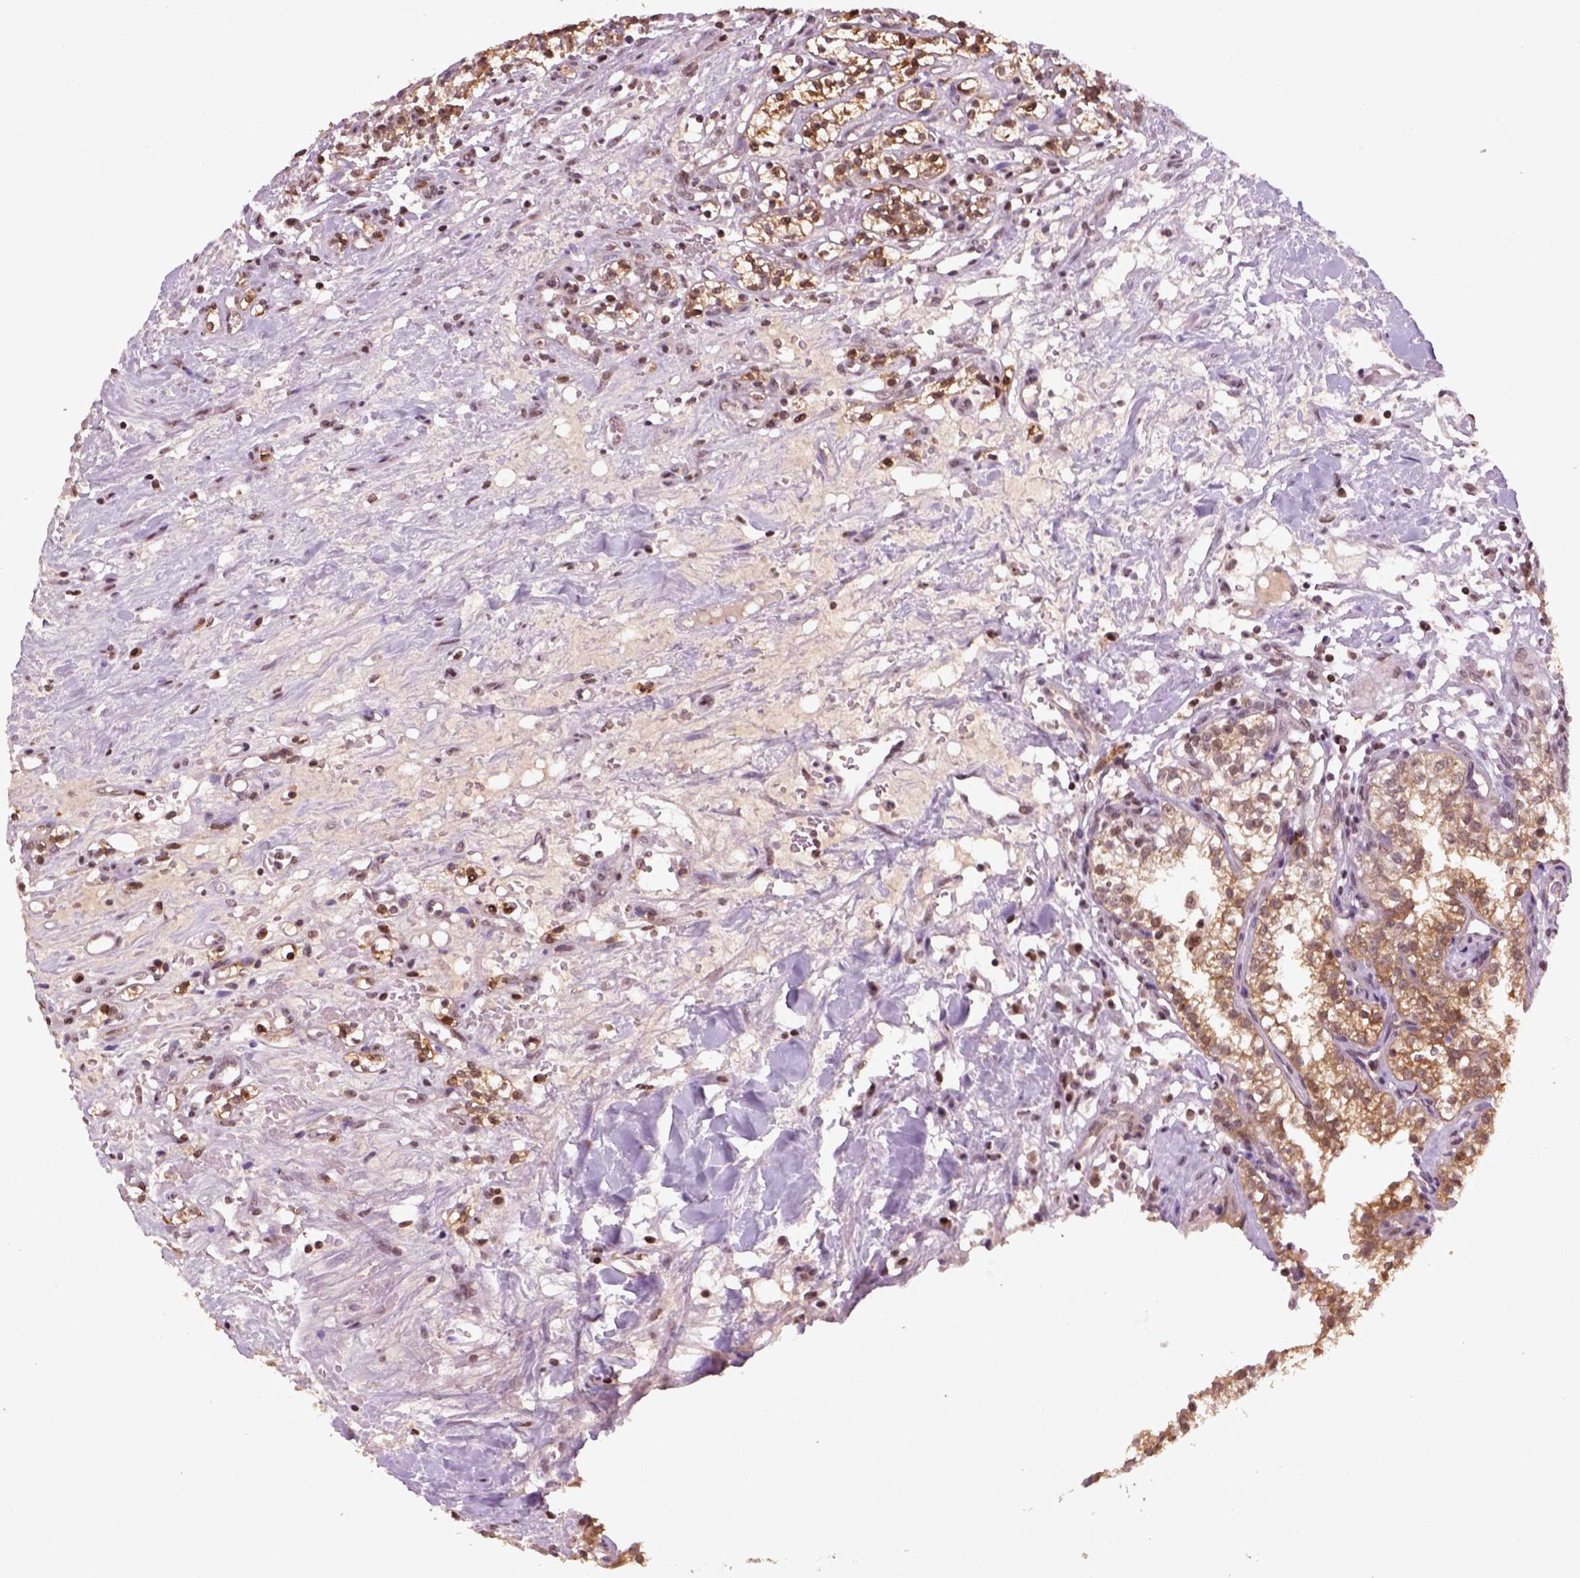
{"staining": {"intensity": "moderate", "quantity": ">75%", "location": "cytoplasmic/membranous,nuclear"}, "tissue": "renal cancer", "cell_type": "Tumor cells", "image_type": "cancer", "snomed": [{"axis": "morphology", "description": "Adenocarcinoma, NOS"}, {"axis": "topography", "description": "Kidney"}], "caption": "Tumor cells display moderate cytoplasmic/membranous and nuclear expression in approximately >75% of cells in renal cancer (adenocarcinoma).", "gene": "GOT1", "patient": {"sex": "male", "age": 36}}